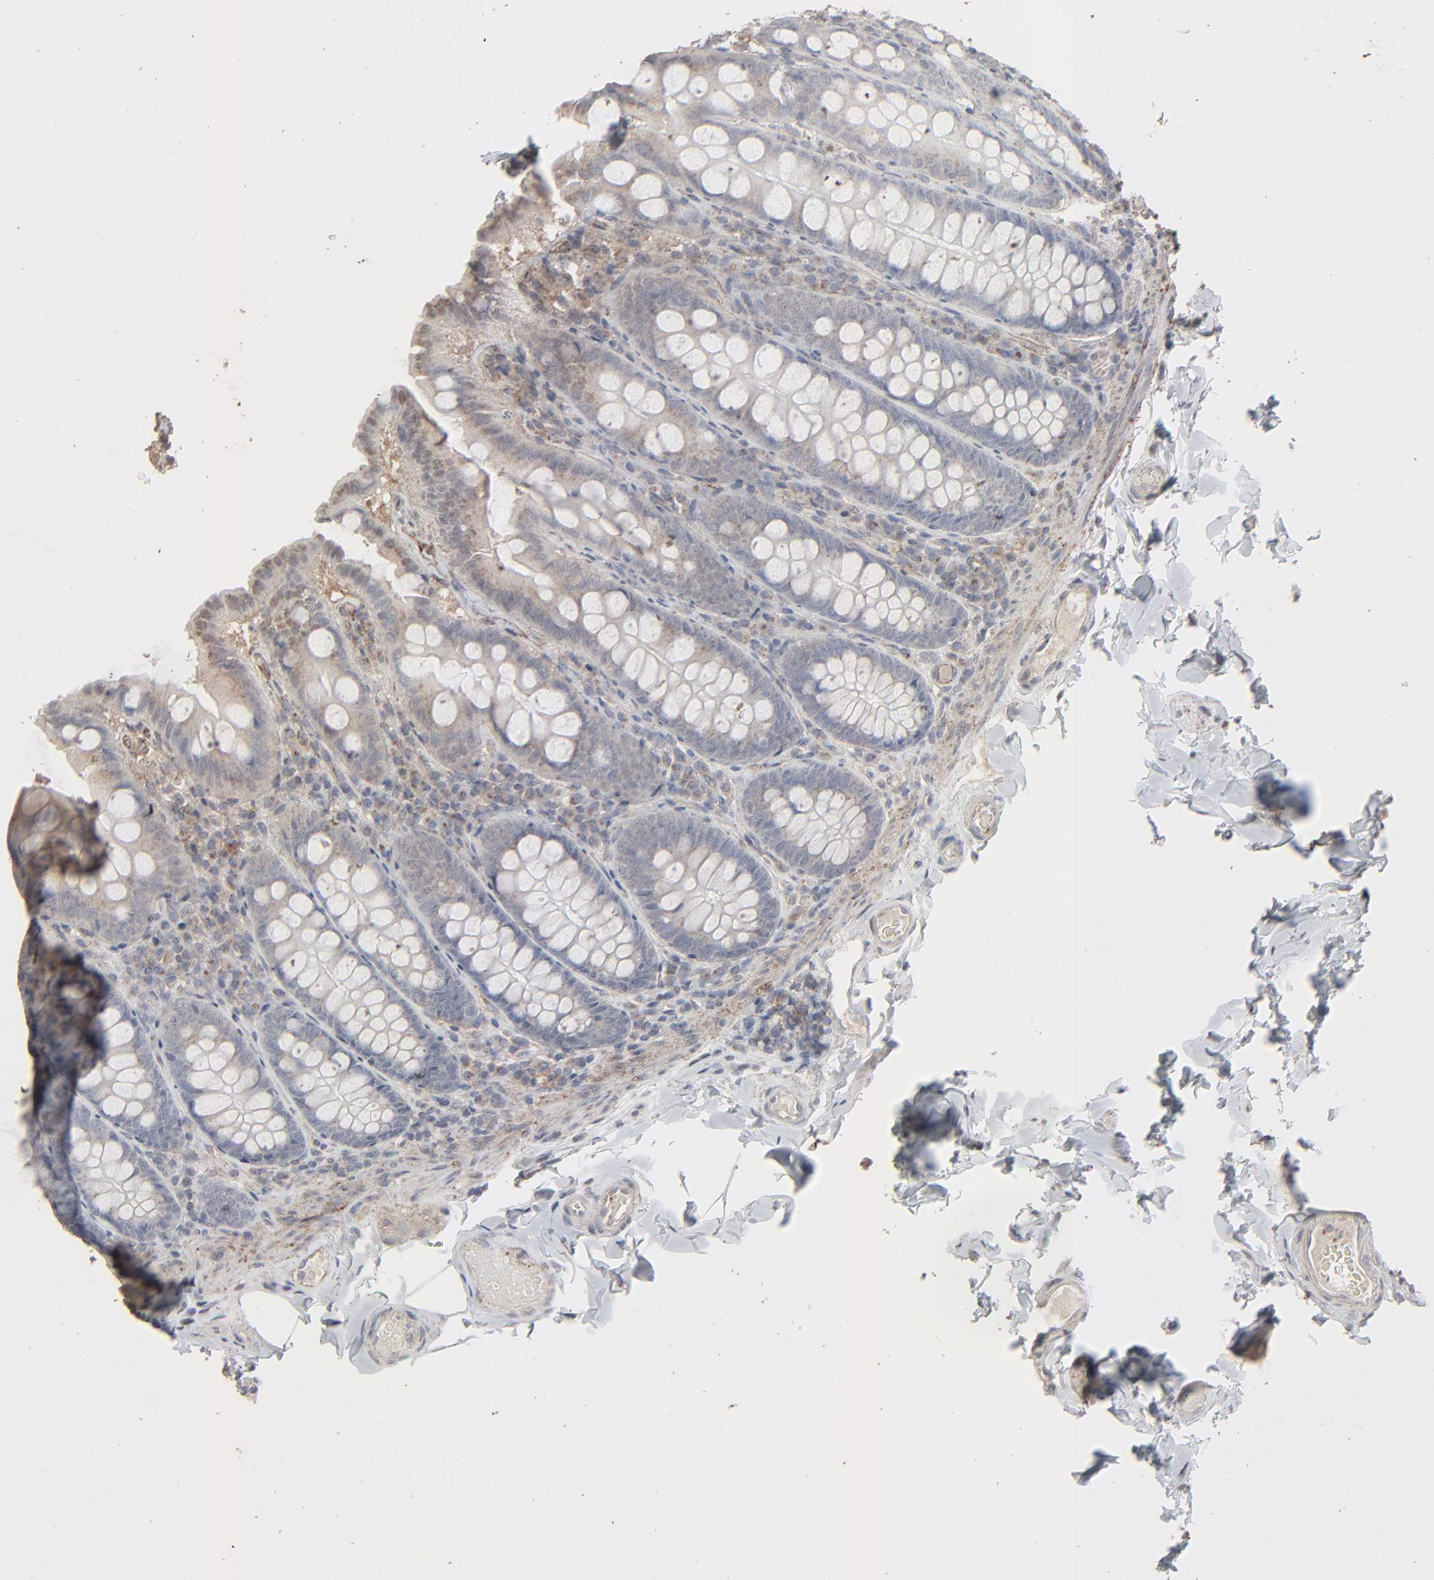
{"staining": {"intensity": "weak", "quantity": ">75%", "location": "cytoplasmic/membranous"}, "tissue": "colon", "cell_type": "Endothelial cells", "image_type": "normal", "snomed": [{"axis": "morphology", "description": "Normal tissue, NOS"}, {"axis": "topography", "description": "Colon"}], "caption": "IHC of unremarkable human colon demonstrates low levels of weak cytoplasmic/membranous expression in approximately >75% of endothelial cells. The protein is stained brown, and the nuclei are stained in blue (DAB (3,3'-diaminobenzidine) IHC with brightfield microscopy, high magnification).", "gene": "JAM3", "patient": {"sex": "female", "age": 61}}